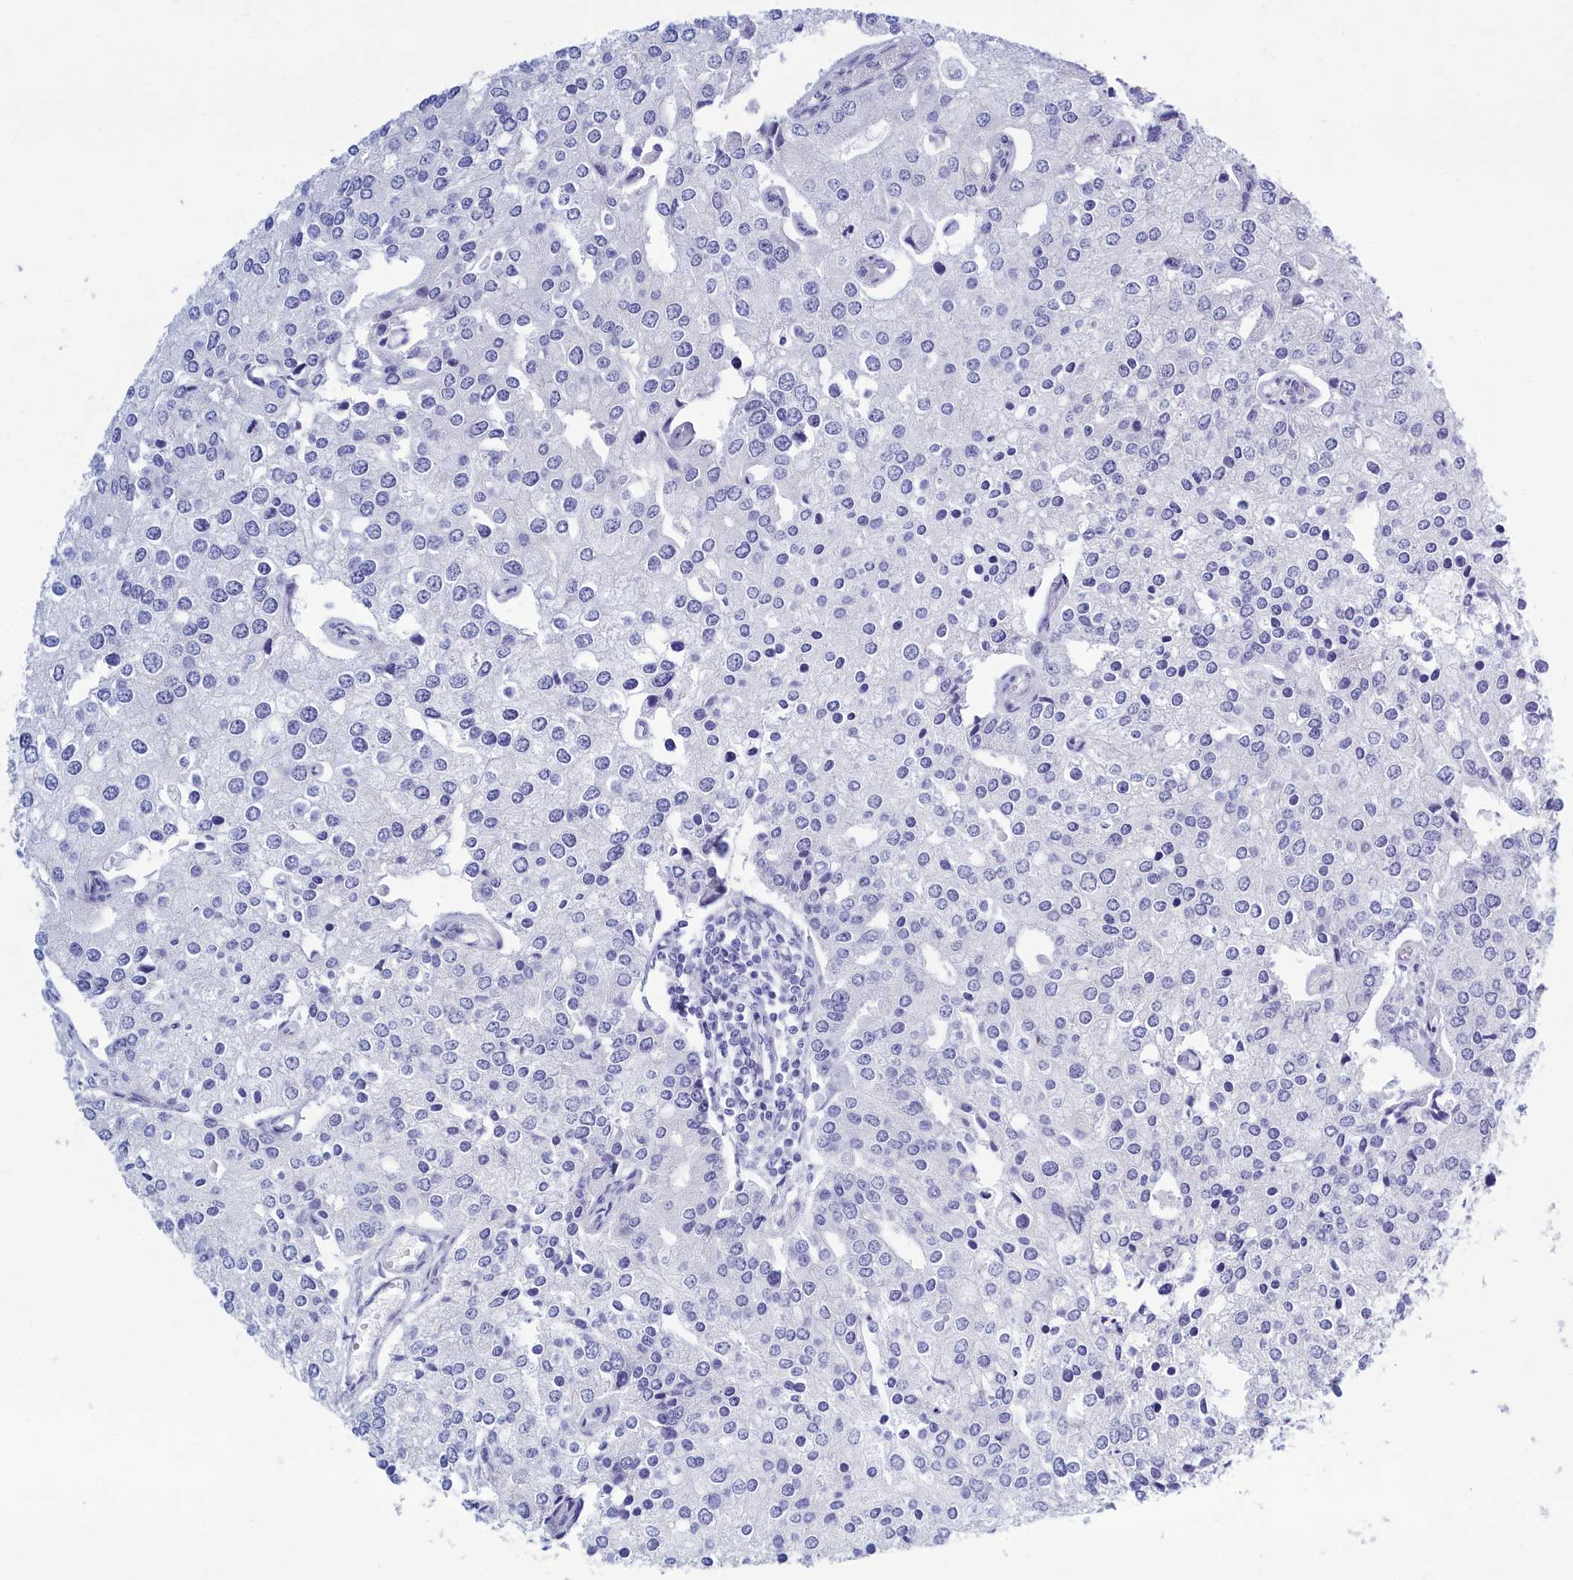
{"staining": {"intensity": "negative", "quantity": "none", "location": "none"}, "tissue": "prostate cancer", "cell_type": "Tumor cells", "image_type": "cancer", "snomed": [{"axis": "morphology", "description": "Adenocarcinoma, High grade"}, {"axis": "topography", "description": "Prostate"}], "caption": "Prostate adenocarcinoma (high-grade) stained for a protein using immunohistochemistry reveals no staining tumor cells.", "gene": "TMEM97", "patient": {"sex": "male", "age": 62}}